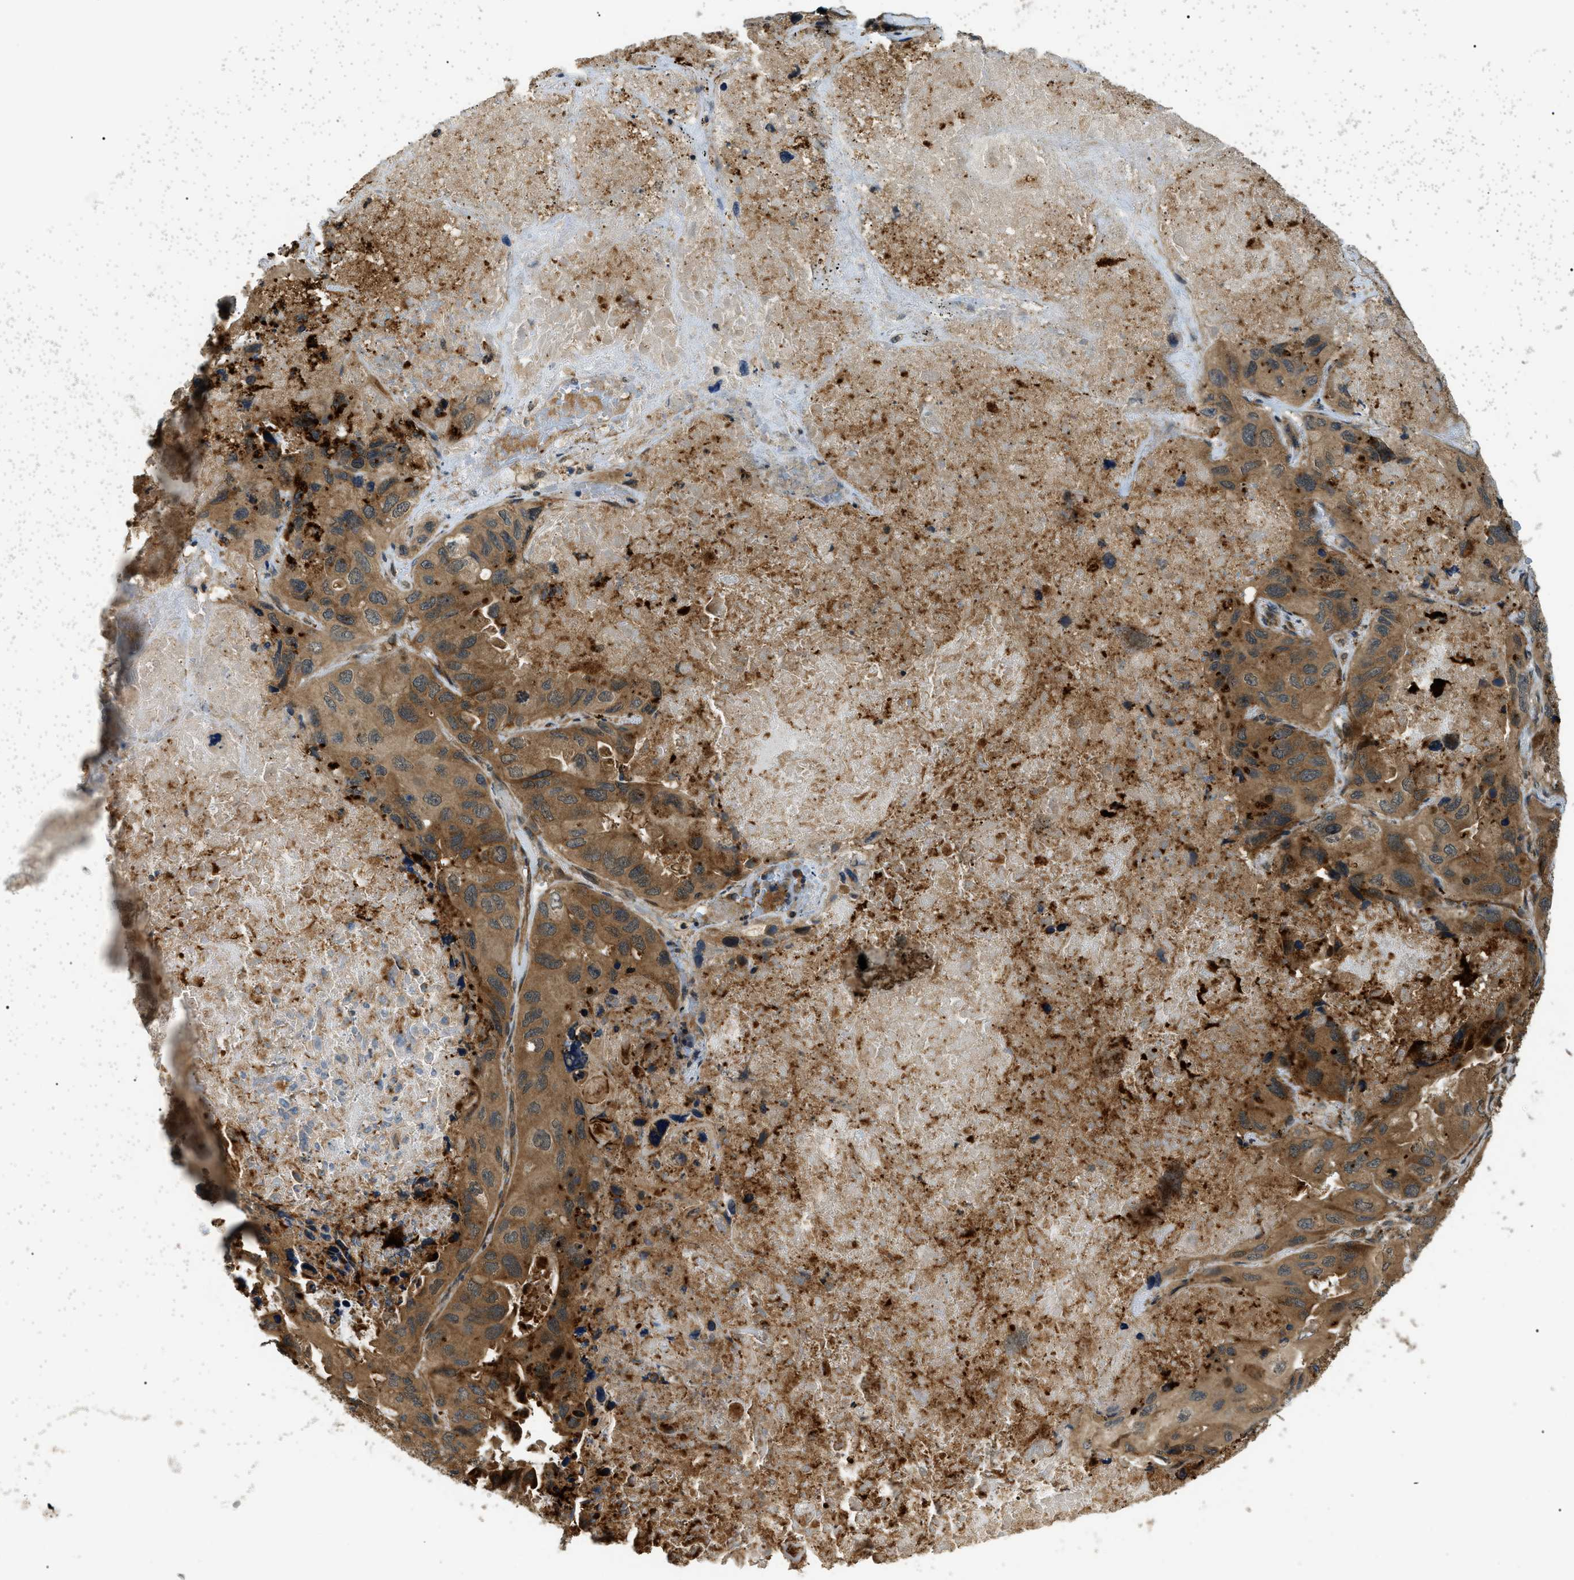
{"staining": {"intensity": "moderate", "quantity": ">75%", "location": "cytoplasmic/membranous"}, "tissue": "lung cancer", "cell_type": "Tumor cells", "image_type": "cancer", "snomed": [{"axis": "morphology", "description": "Squamous cell carcinoma, NOS"}, {"axis": "topography", "description": "Lung"}], "caption": "IHC image of human lung squamous cell carcinoma stained for a protein (brown), which reveals medium levels of moderate cytoplasmic/membranous expression in approximately >75% of tumor cells.", "gene": "ATP6AP1", "patient": {"sex": "female", "age": 73}}